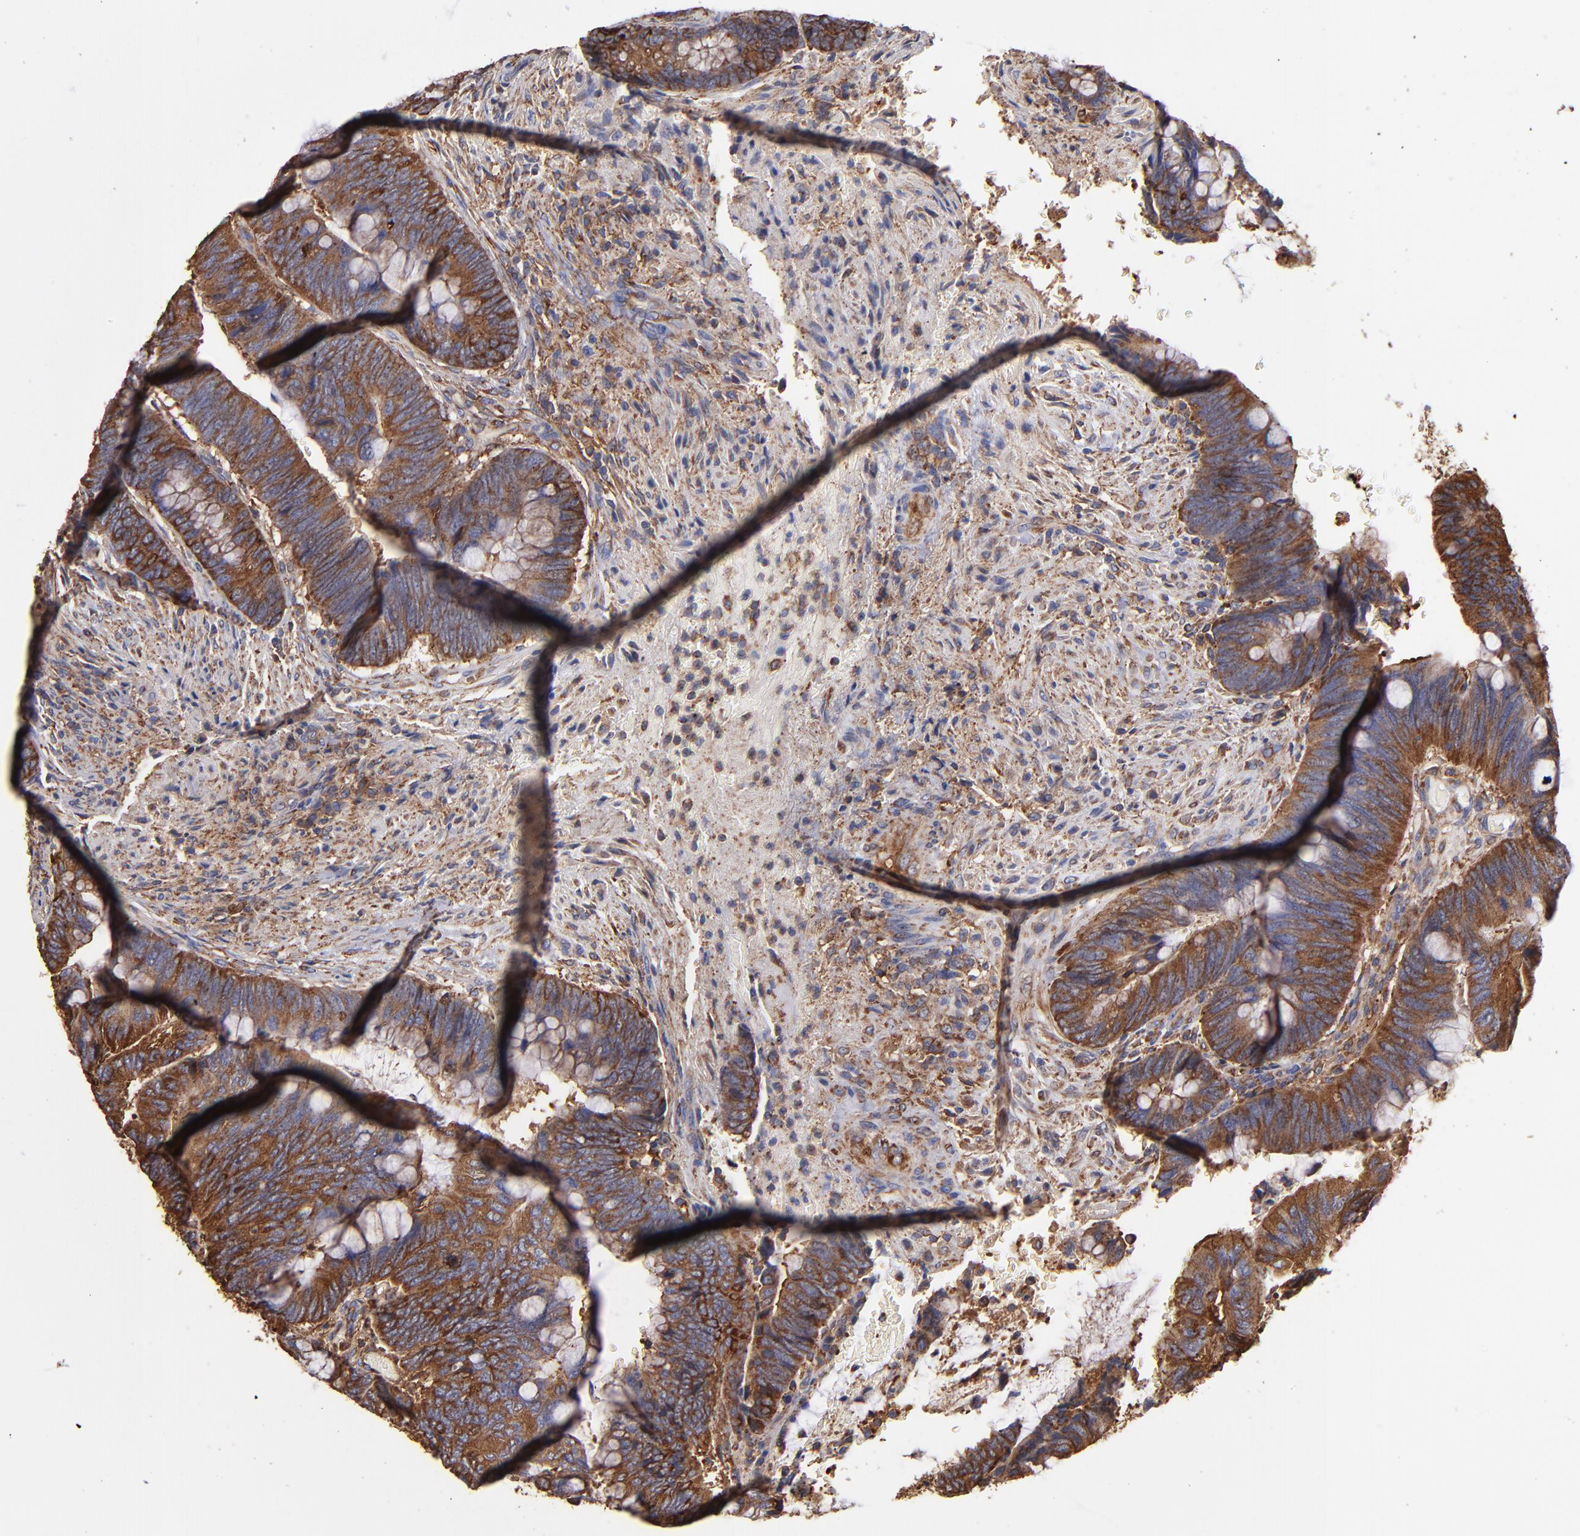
{"staining": {"intensity": "strong", "quantity": ">75%", "location": "cytoplasmic/membranous"}, "tissue": "colorectal cancer", "cell_type": "Tumor cells", "image_type": "cancer", "snomed": [{"axis": "morphology", "description": "Normal tissue, NOS"}, {"axis": "morphology", "description": "Adenocarcinoma, NOS"}, {"axis": "topography", "description": "Rectum"}], "caption": "A brown stain highlights strong cytoplasmic/membranous staining of a protein in colorectal adenocarcinoma tumor cells. (brown staining indicates protein expression, while blue staining denotes nuclei).", "gene": "MVP", "patient": {"sex": "male", "age": 92}}